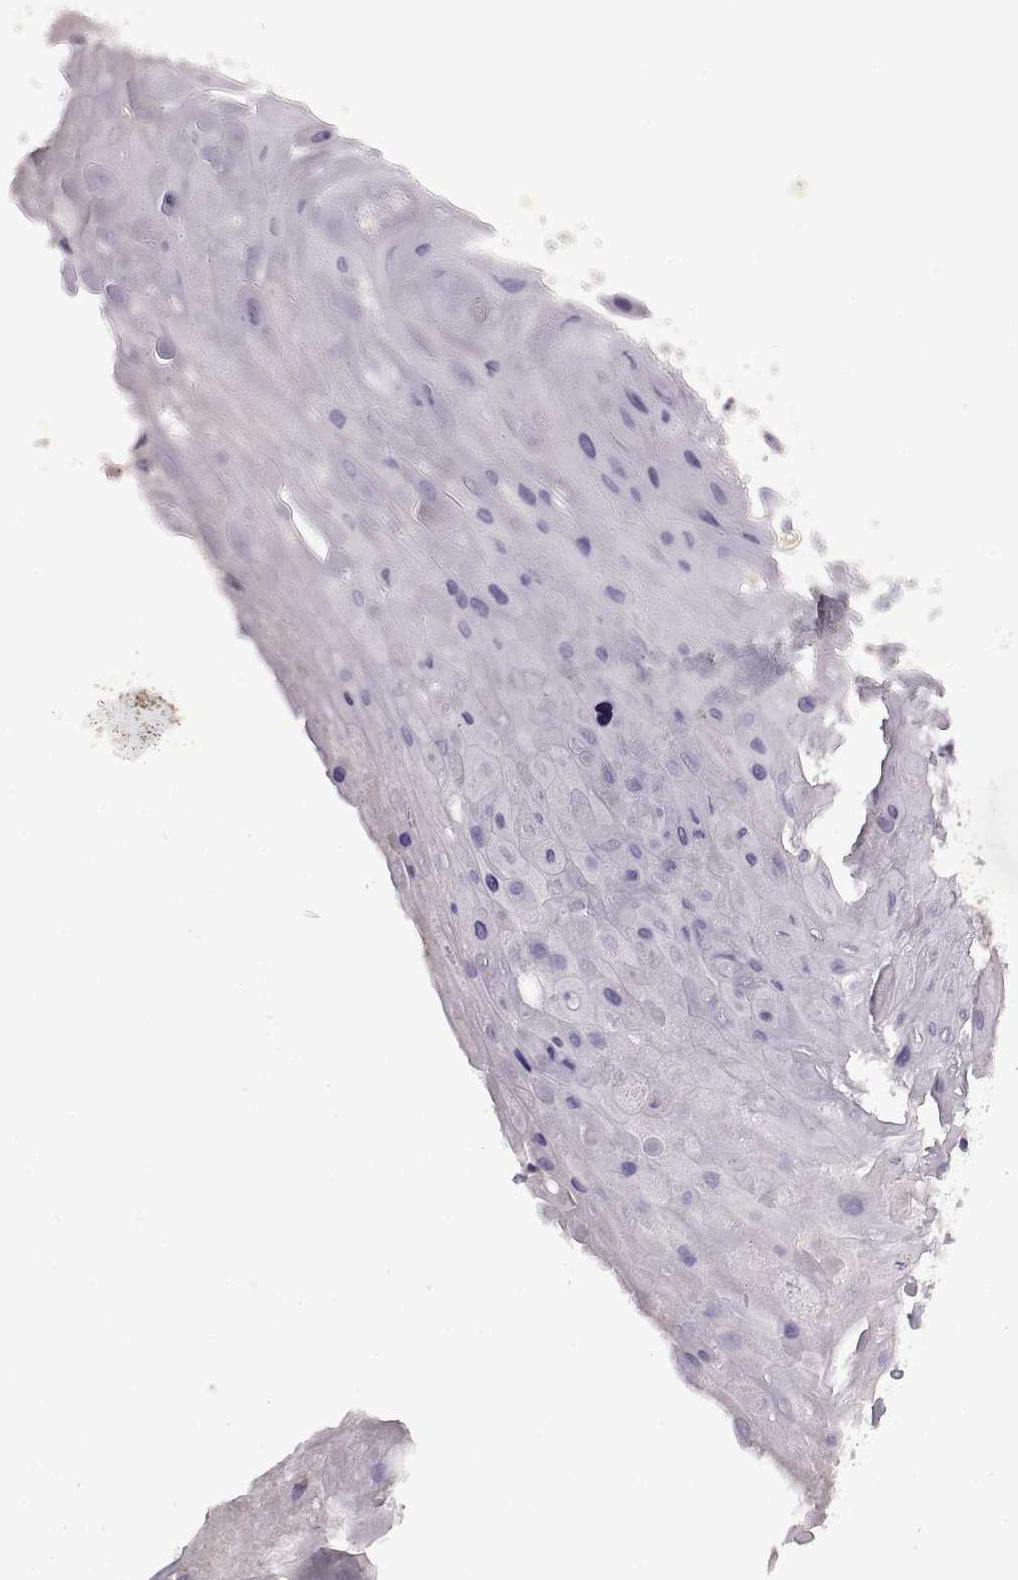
{"staining": {"intensity": "strong", "quantity": ">75%", "location": "nuclear"}, "tissue": "skin cancer", "cell_type": "Tumor cells", "image_type": "cancer", "snomed": [{"axis": "morphology", "description": "Squamous cell carcinoma, NOS"}, {"axis": "topography", "description": "Skin"}], "caption": "Immunohistochemistry of human skin cancer (squamous cell carcinoma) demonstrates high levels of strong nuclear positivity in approximately >75% of tumor cells. Nuclei are stained in blue.", "gene": "SINHCAF", "patient": {"sex": "male", "age": 82}}